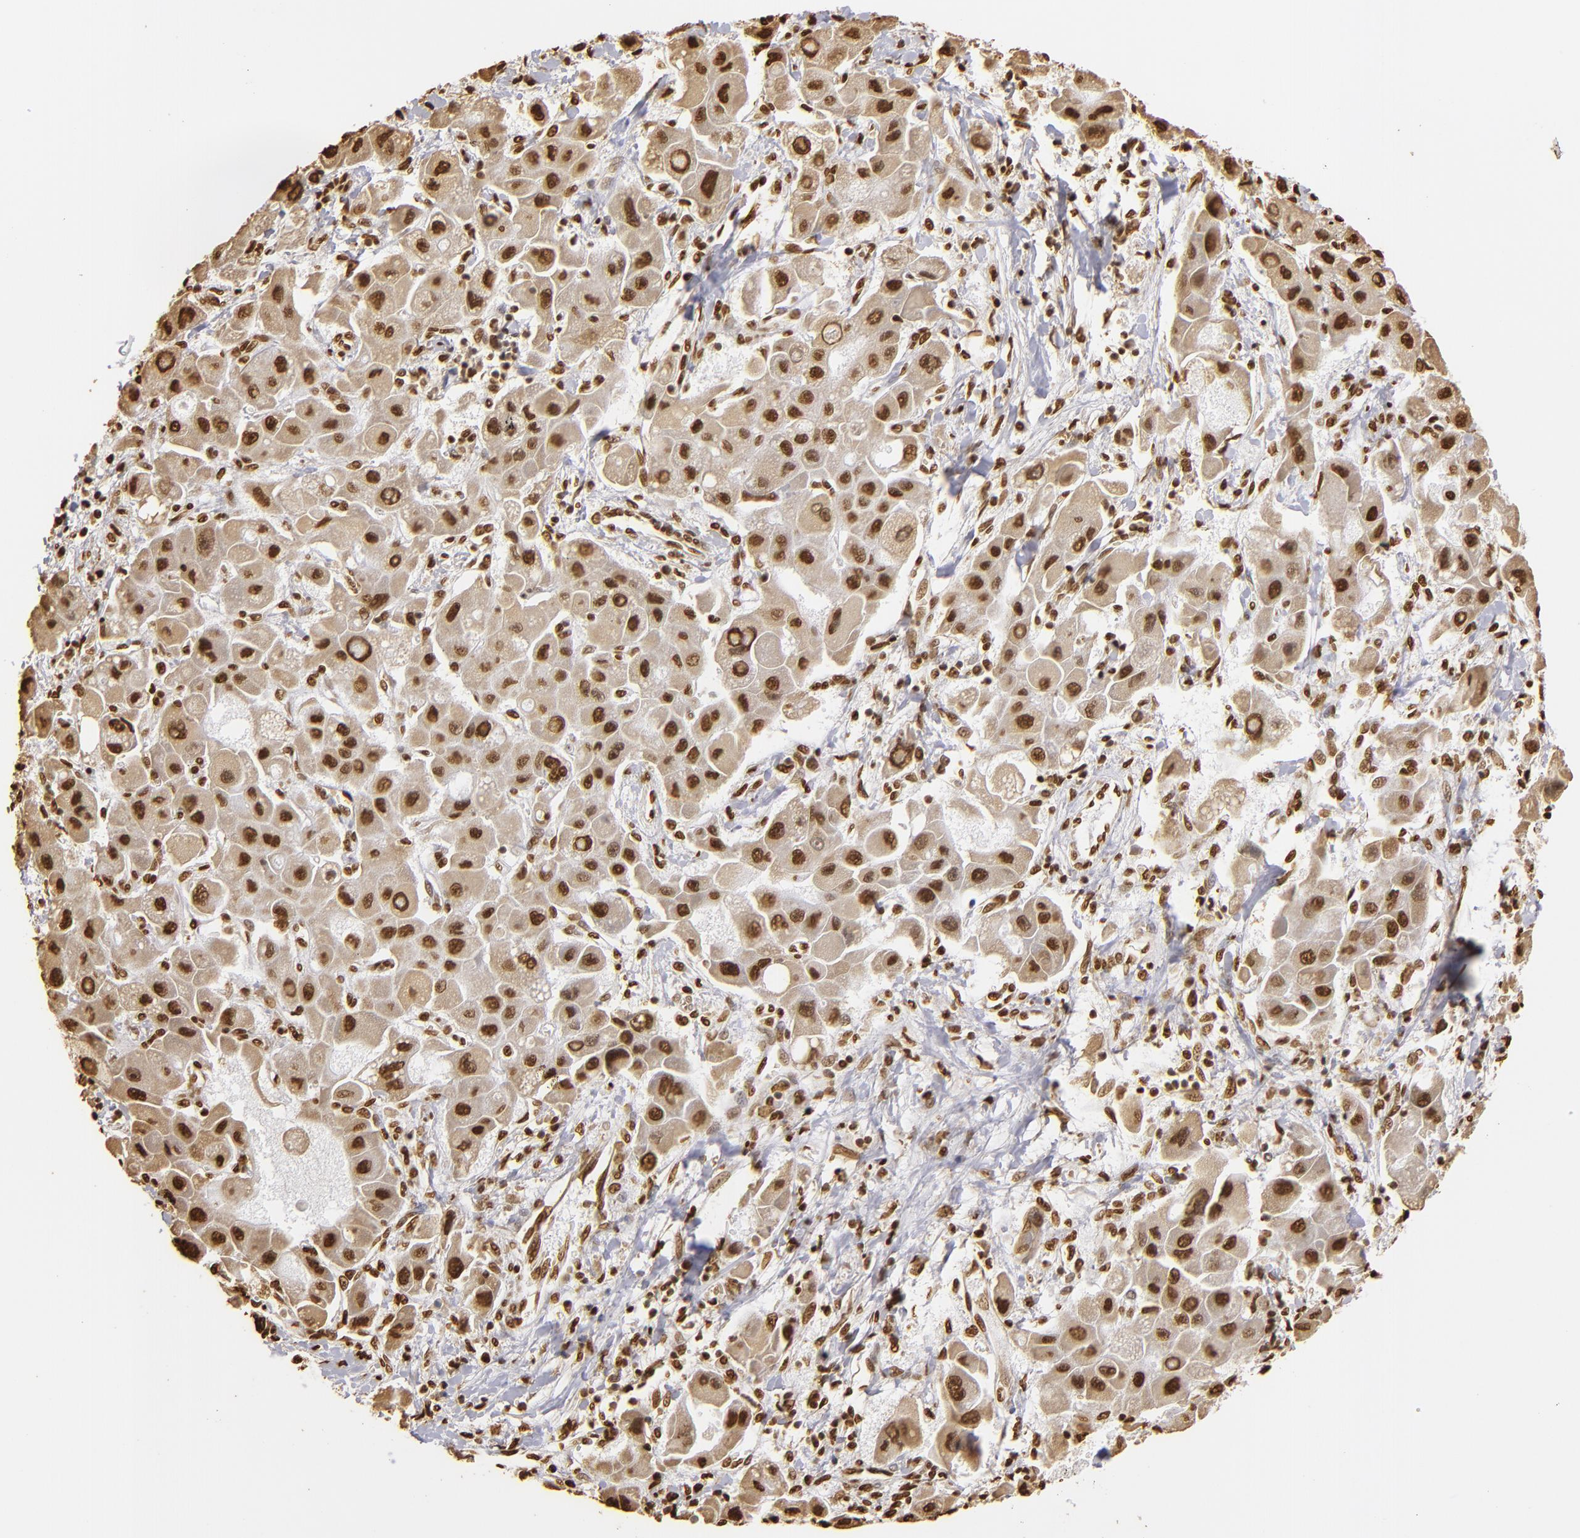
{"staining": {"intensity": "strong", "quantity": ">75%", "location": "cytoplasmic/membranous,nuclear"}, "tissue": "liver cancer", "cell_type": "Tumor cells", "image_type": "cancer", "snomed": [{"axis": "morphology", "description": "Carcinoma, Hepatocellular, NOS"}, {"axis": "topography", "description": "Liver"}], "caption": "DAB immunohistochemical staining of human liver hepatocellular carcinoma reveals strong cytoplasmic/membranous and nuclear protein expression in about >75% of tumor cells.", "gene": "ILF3", "patient": {"sex": "male", "age": 24}}